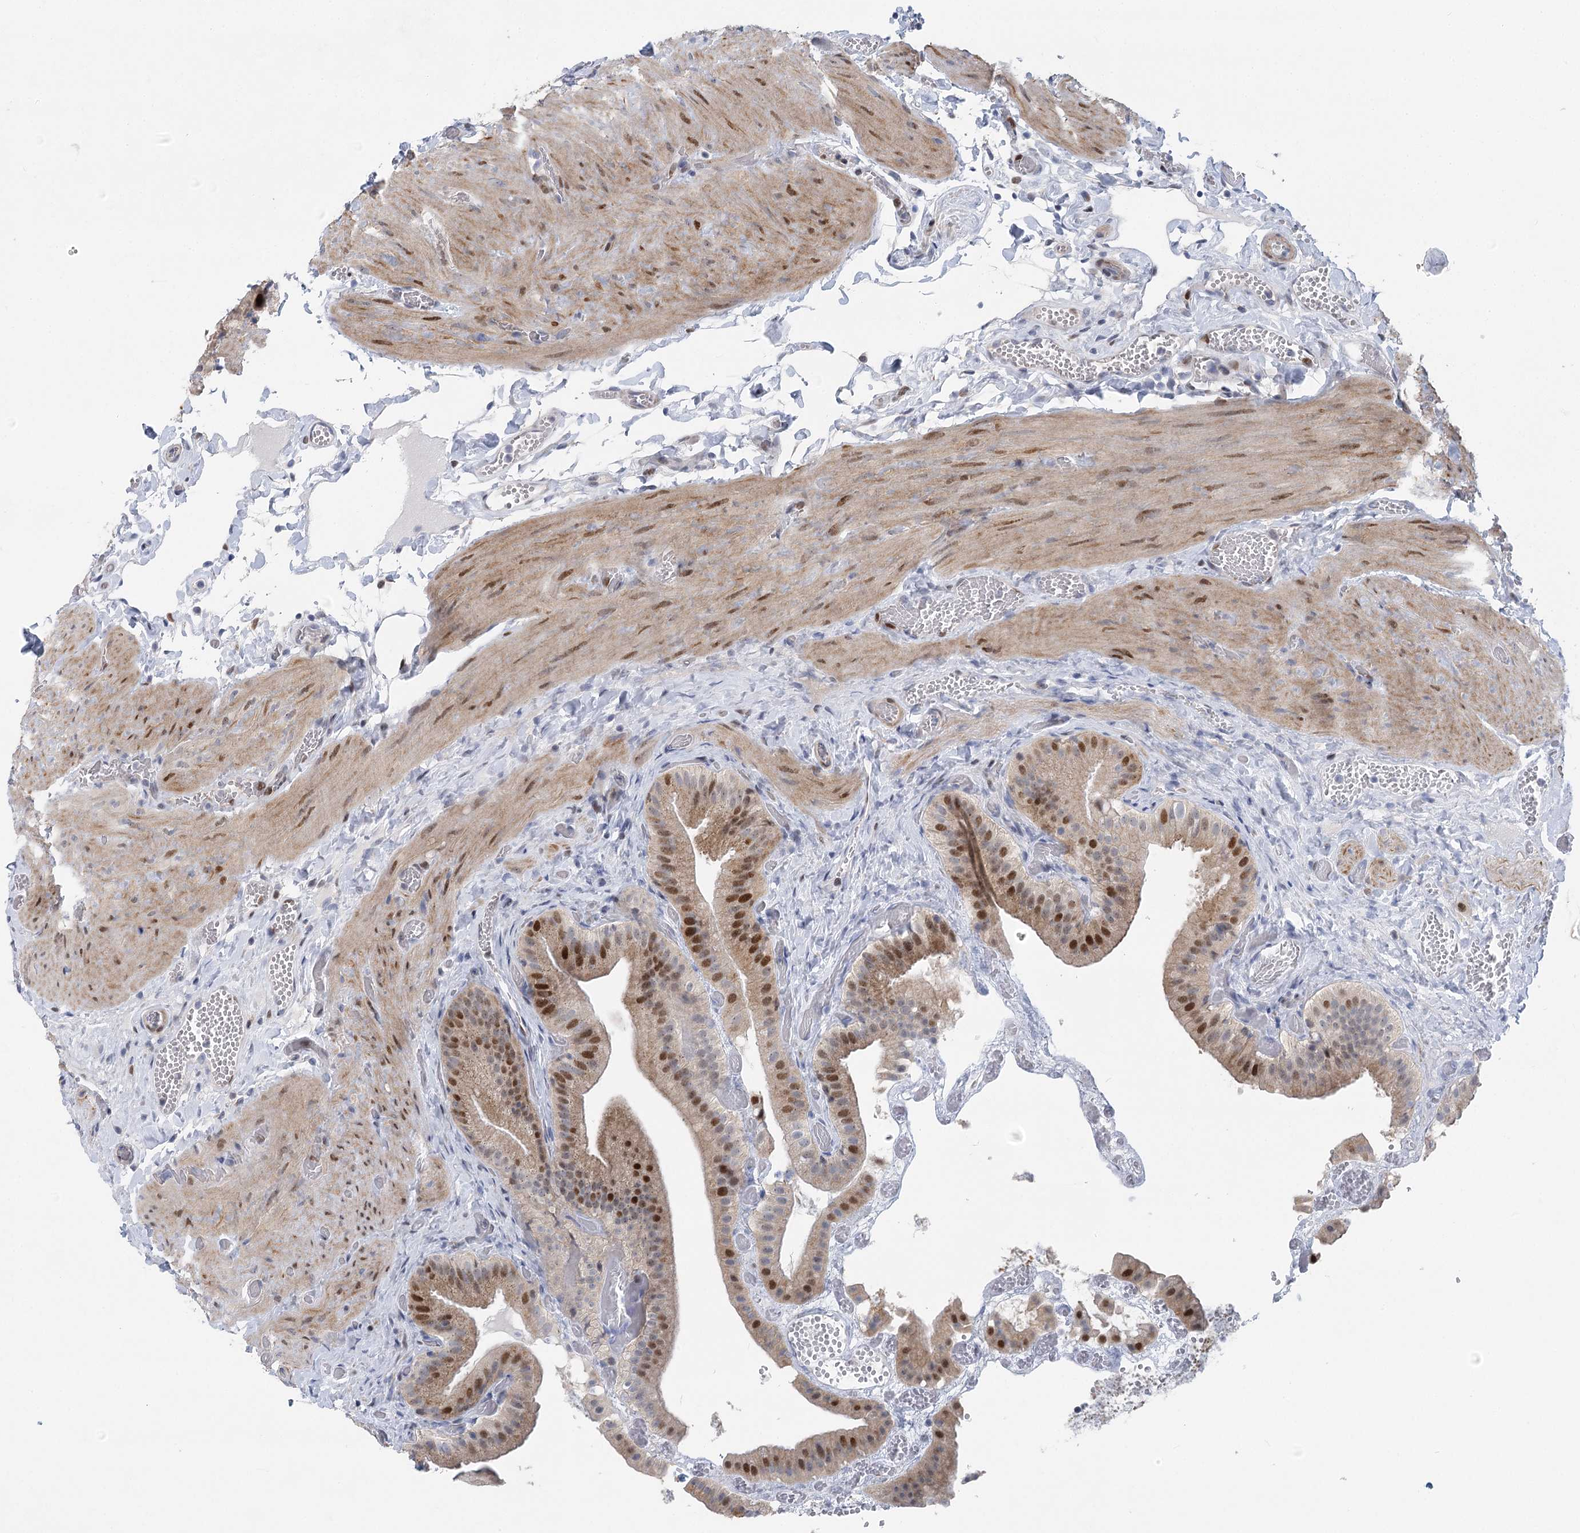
{"staining": {"intensity": "moderate", "quantity": "25%-75%", "location": "cytoplasmic/membranous,nuclear"}, "tissue": "gallbladder", "cell_type": "Glandular cells", "image_type": "normal", "snomed": [{"axis": "morphology", "description": "Normal tissue, NOS"}, {"axis": "topography", "description": "Gallbladder"}], "caption": "Gallbladder stained with DAB immunohistochemistry (IHC) shows medium levels of moderate cytoplasmic/membranous,nuclear staining in about 25%-75% of glandular cells.", "gene": "CAMTA1", "patient": {"sex": "female", "age": 64}}